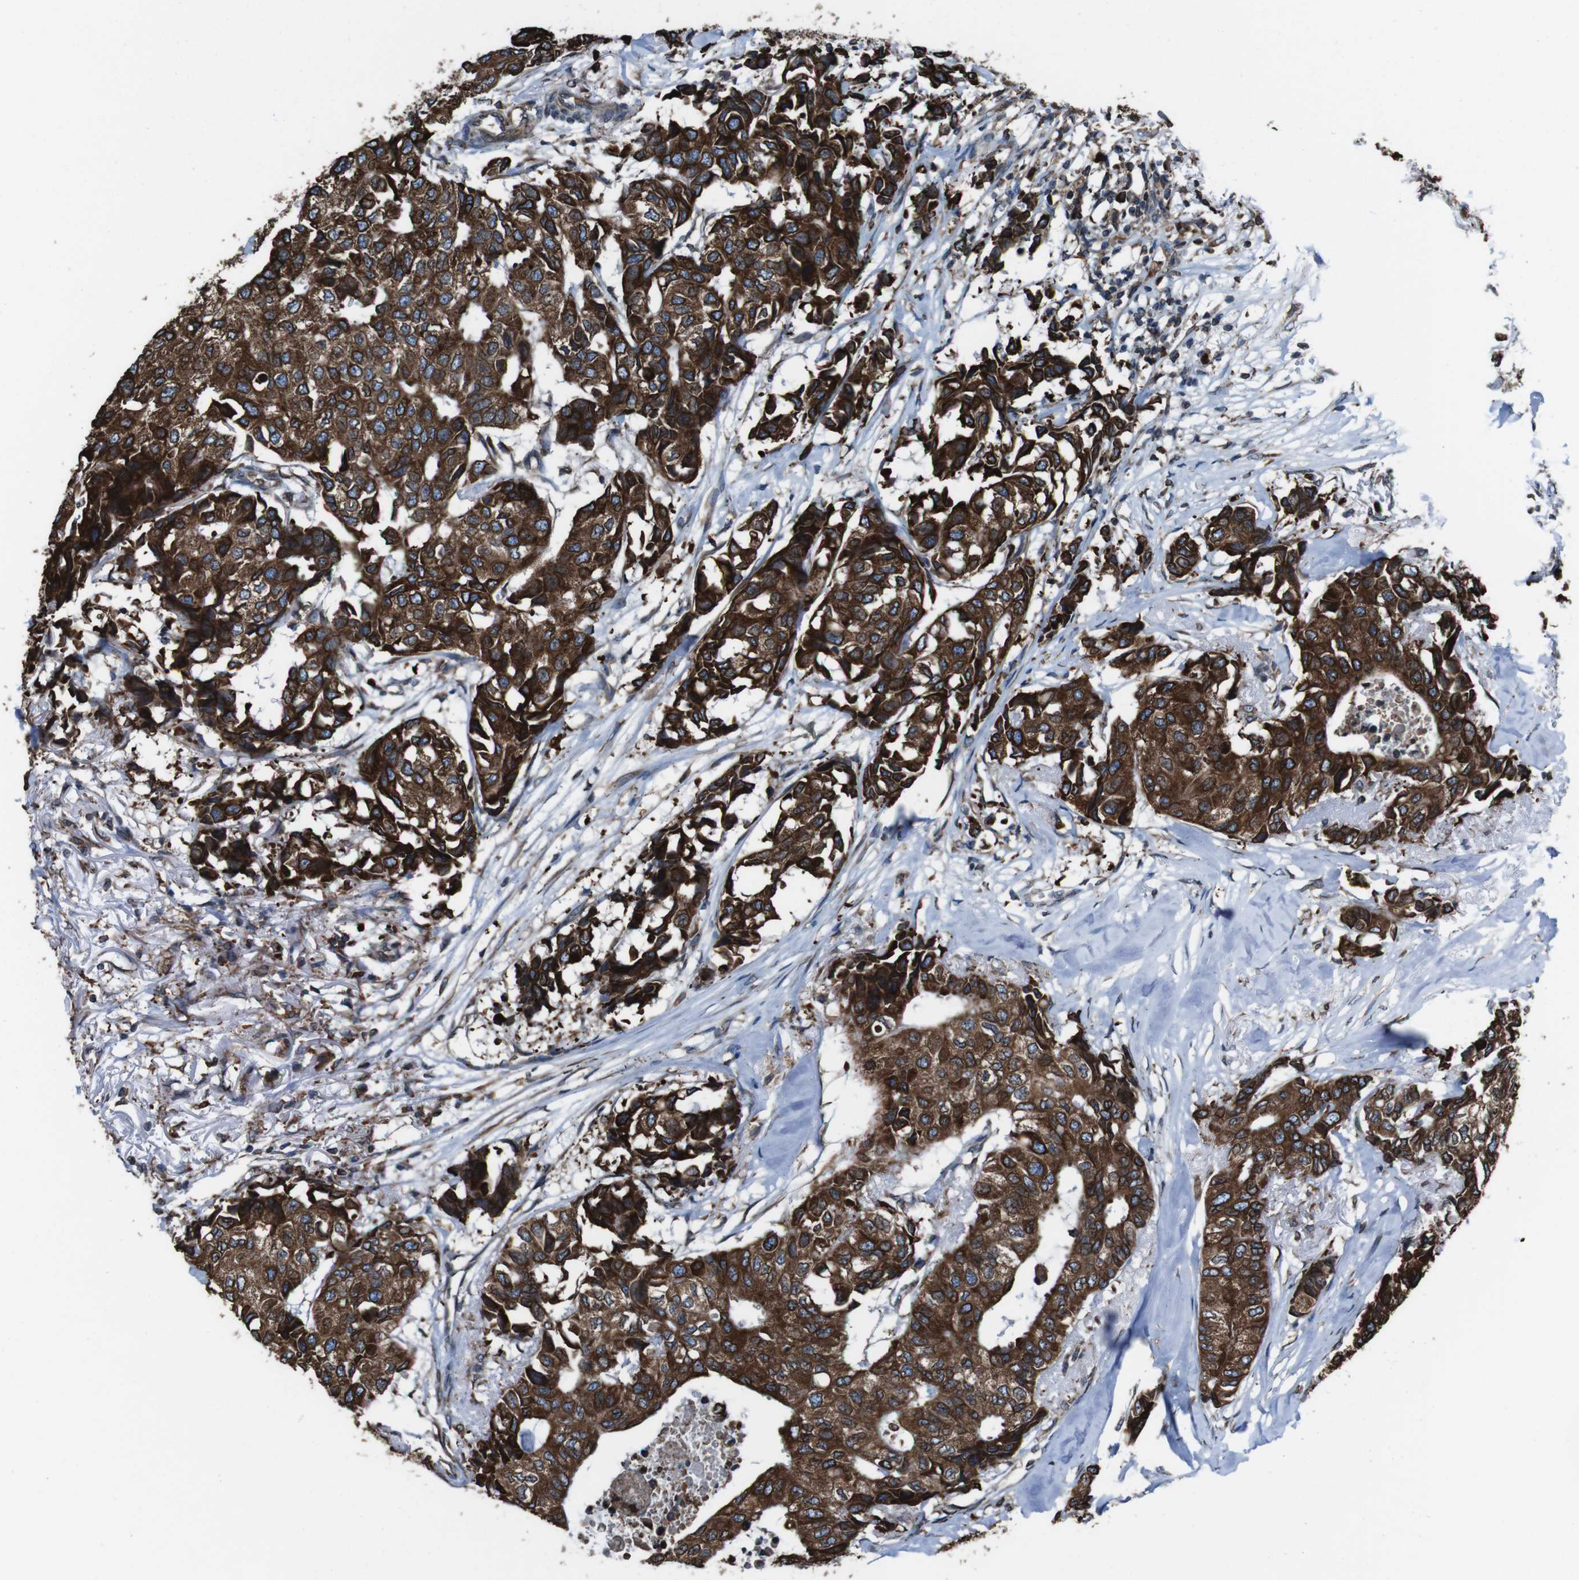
{"staining": {"intensity": "strong", "quantity": ">75%", "location": "cytoplasmic/membranous"}, "tissue": "breast cancer", "cell_type": "Tumor cells", "image_type": "cancer", "snomed": [{"axis": "morphology", "description": "Duct carcinoma"}, {"axis": "topography", "description": "Breast"}], "caption": "This photomicrograph demonstrates invasive ductal carcinoma (breast) stained with immunohistochemistry to label a protein in brown. The cytoplasmic/membranous of tumor cells show strong positivity for the protein. Nuclei are counter-stained blue.", "gene": "APMAP", "patient": {"sex": "female", "age": 80}}